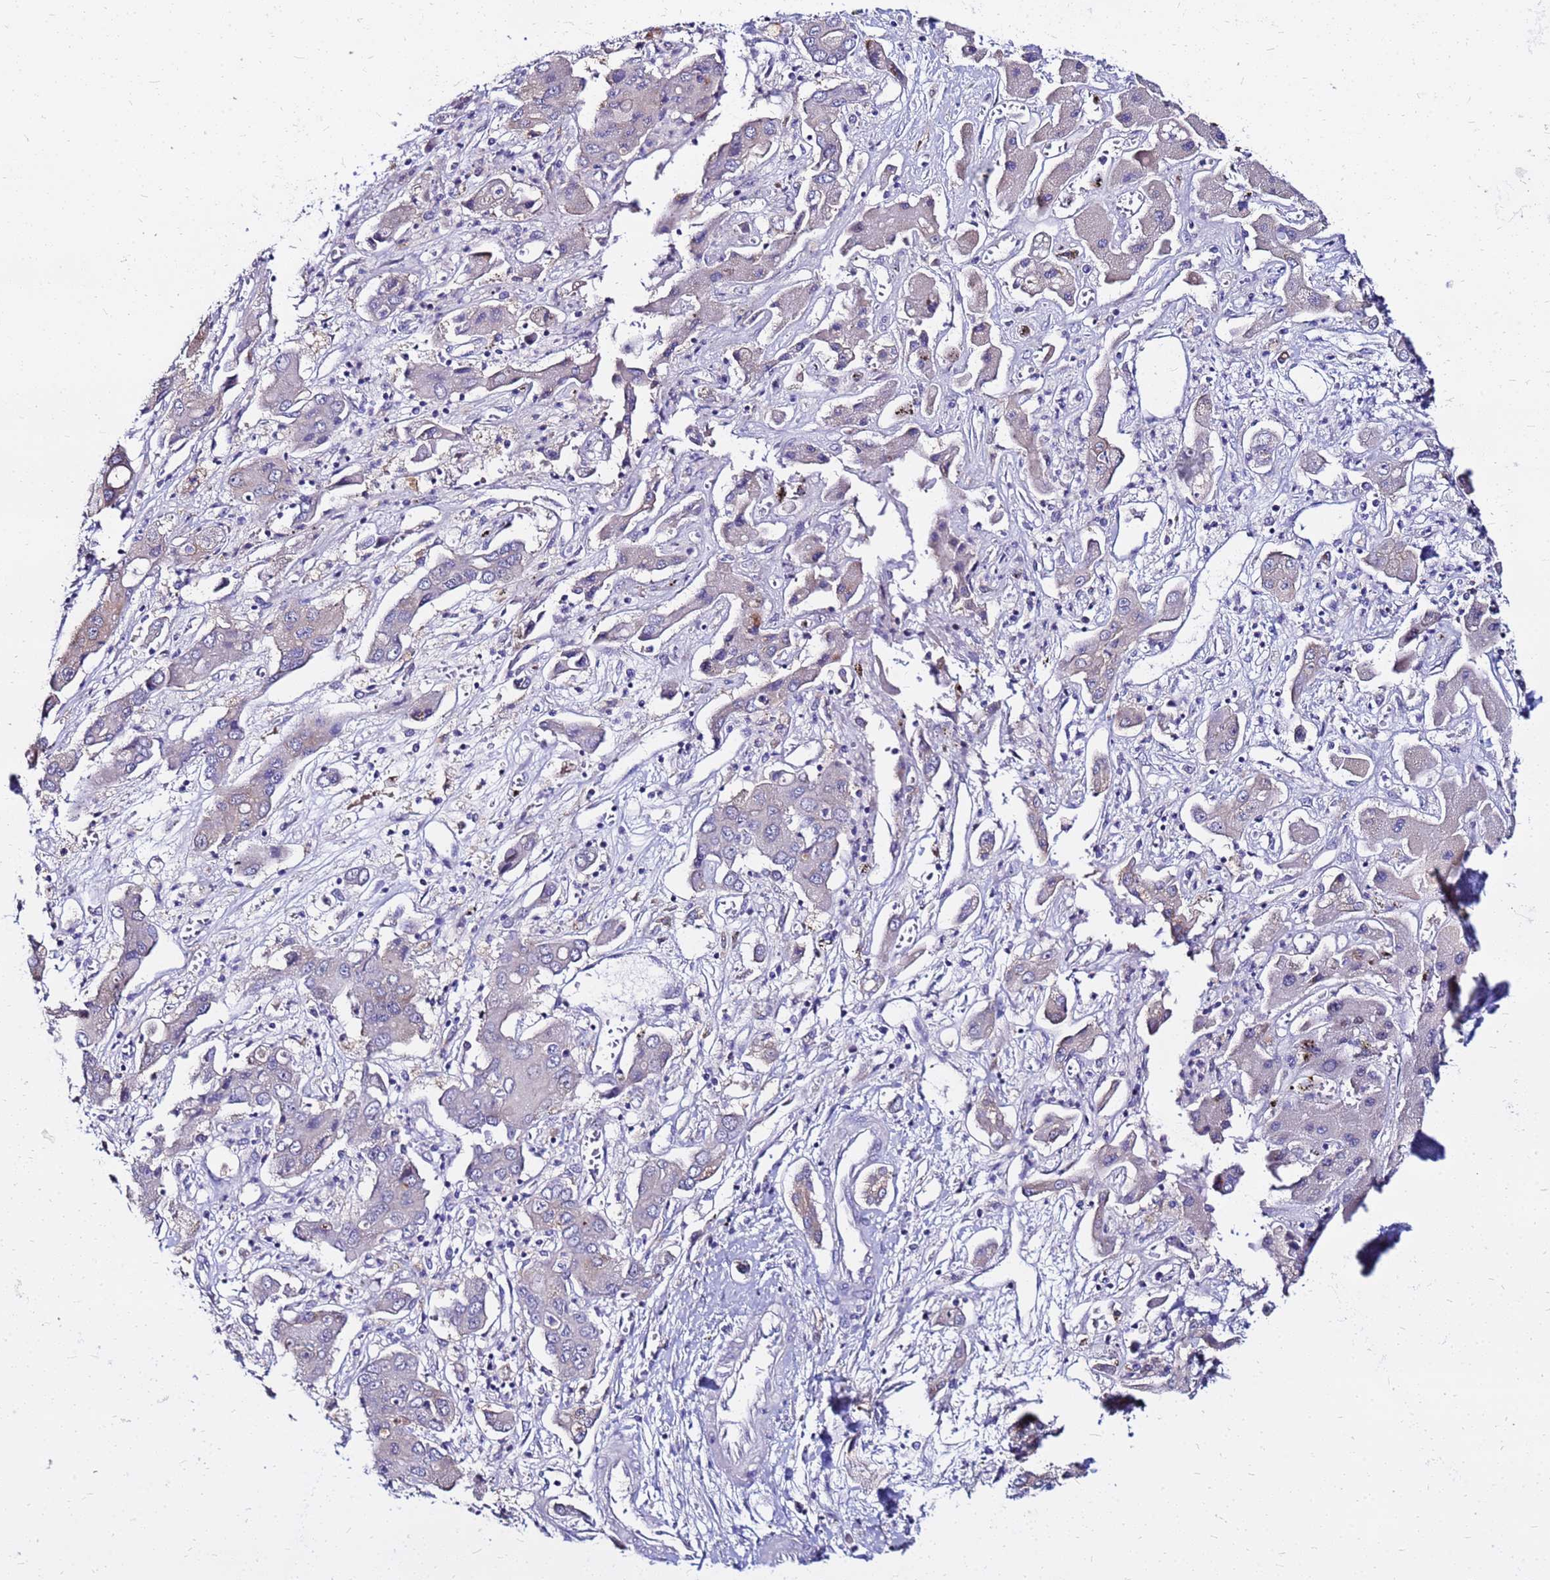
{"staining": {"intensity": "weak", "quantity": "<25%", "location": "cytoplasmic/membranous"}, "tissue": "liver cancer", "cell_type": "Tumor cells", "image_type": "cancer", "snomed": [{"axis": "morphology", "description": "Cholangiocarcinoma"}, {"axis": "topography", "description": "Liver"}], "caption": "The image demonstrates no significant positivity in tumor cells of liver cancer (cholangiocarcinoma).", "gene": "ARHGEF5", "patient": {"sex": "male", "age": 67}}